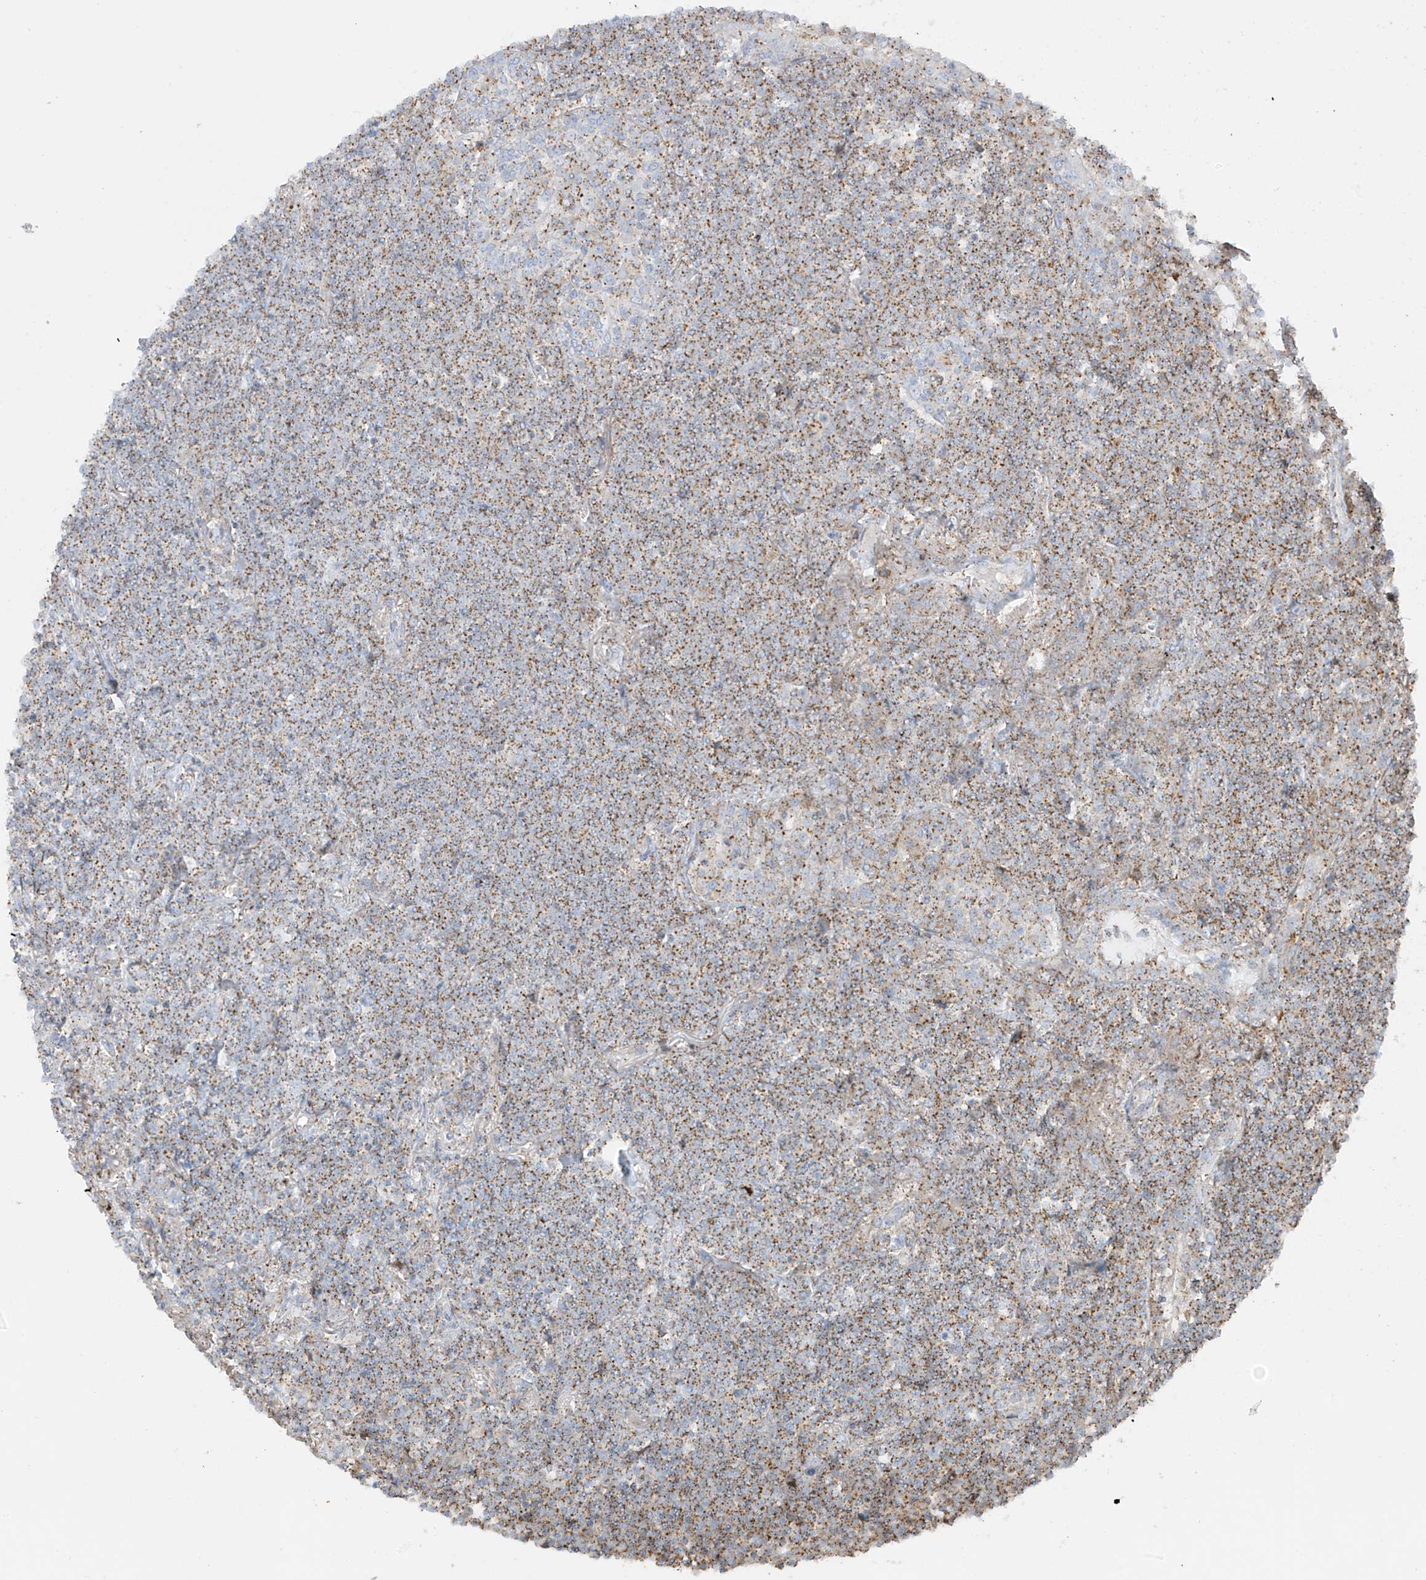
{"staining": {"intensity": "moderate", "quantity": ">75%", "location": "cytoplasmic/membranous"}, "tissue": "lymphoma", "cell_type": "Tumor cells", "image_type": "cancer", "snomed": [{"axis": "morphology", "description": "Malignant lymphoma, non-Hodgkin's type, Low grade"}, {"axis": "topography", "description": "Lung"}], "caption": "This is a micrograph of IHC staining of low-grade malignant lymphoma, non-Hodgkin's type, which shows moderate positivity in the cytoplasmic/membranous of tumor cells.", "gene": "XKR3", "patient": {"sex": "female", "age": 71}}